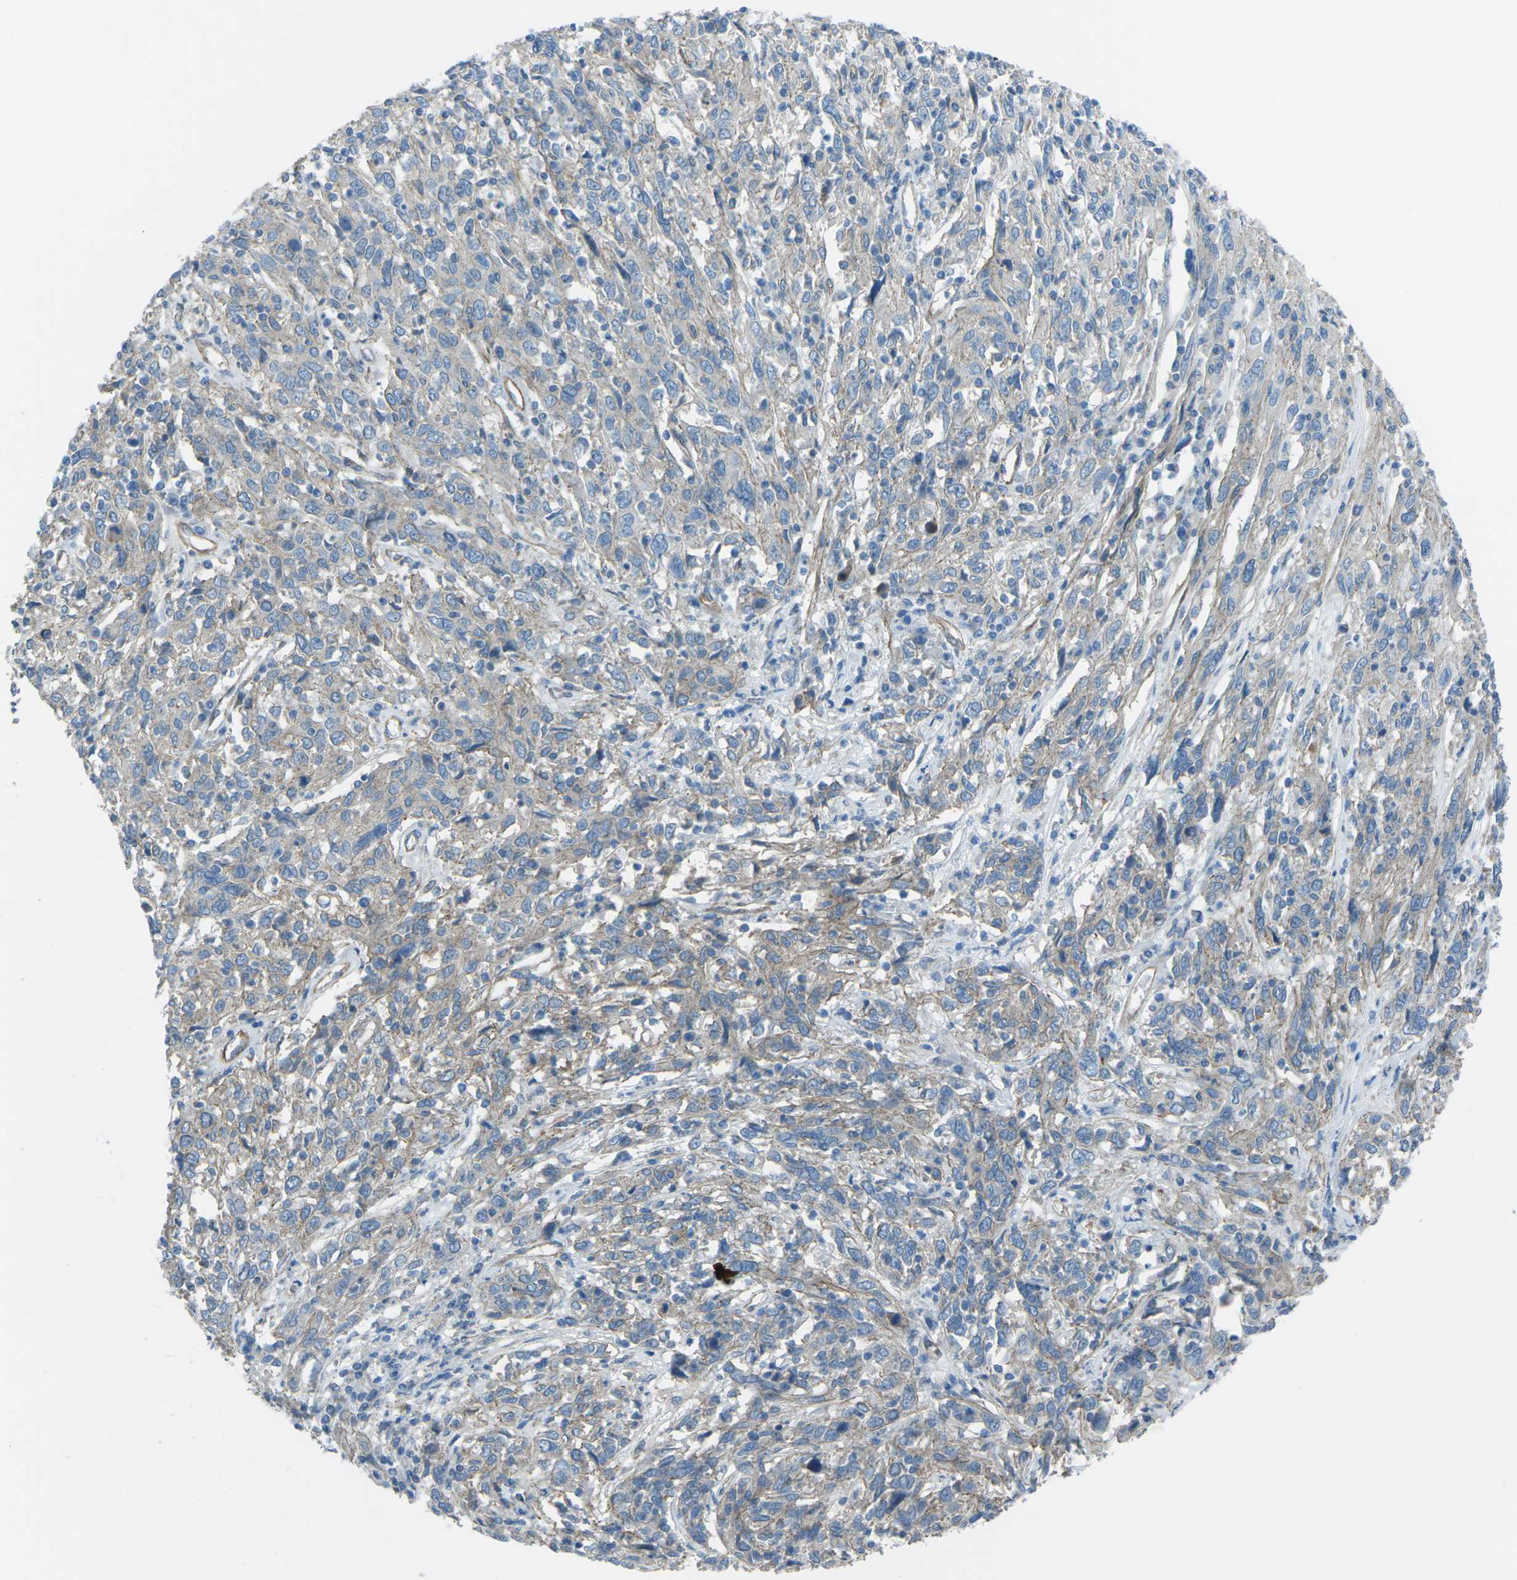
{"staining": {"intensity": "weak", "quantity": "<25%", "location": "cytoplasmic/membranous"}, "tissue": "cervical cancer", "cell_type": "Tumor cells", "image_type": "cancer", "snomed": [{"axis": "morphology", "description": "Squamous cell carcinoma, NOS"}, {"axis": "topography", "description": "Cervix"}], "caption": "DAB (3,3'-diaminobenzidine) immunohistochemical staining of cervical cancer shows no significant positivity in tumor cells. The staining was performed using DAB to visualize the protein expression in brown, while the nuclei were stained in blue with hematoxylin (Magnification: 20x).", "gene": "UTRN", "patient": {"sex": "female", "age": 46}}